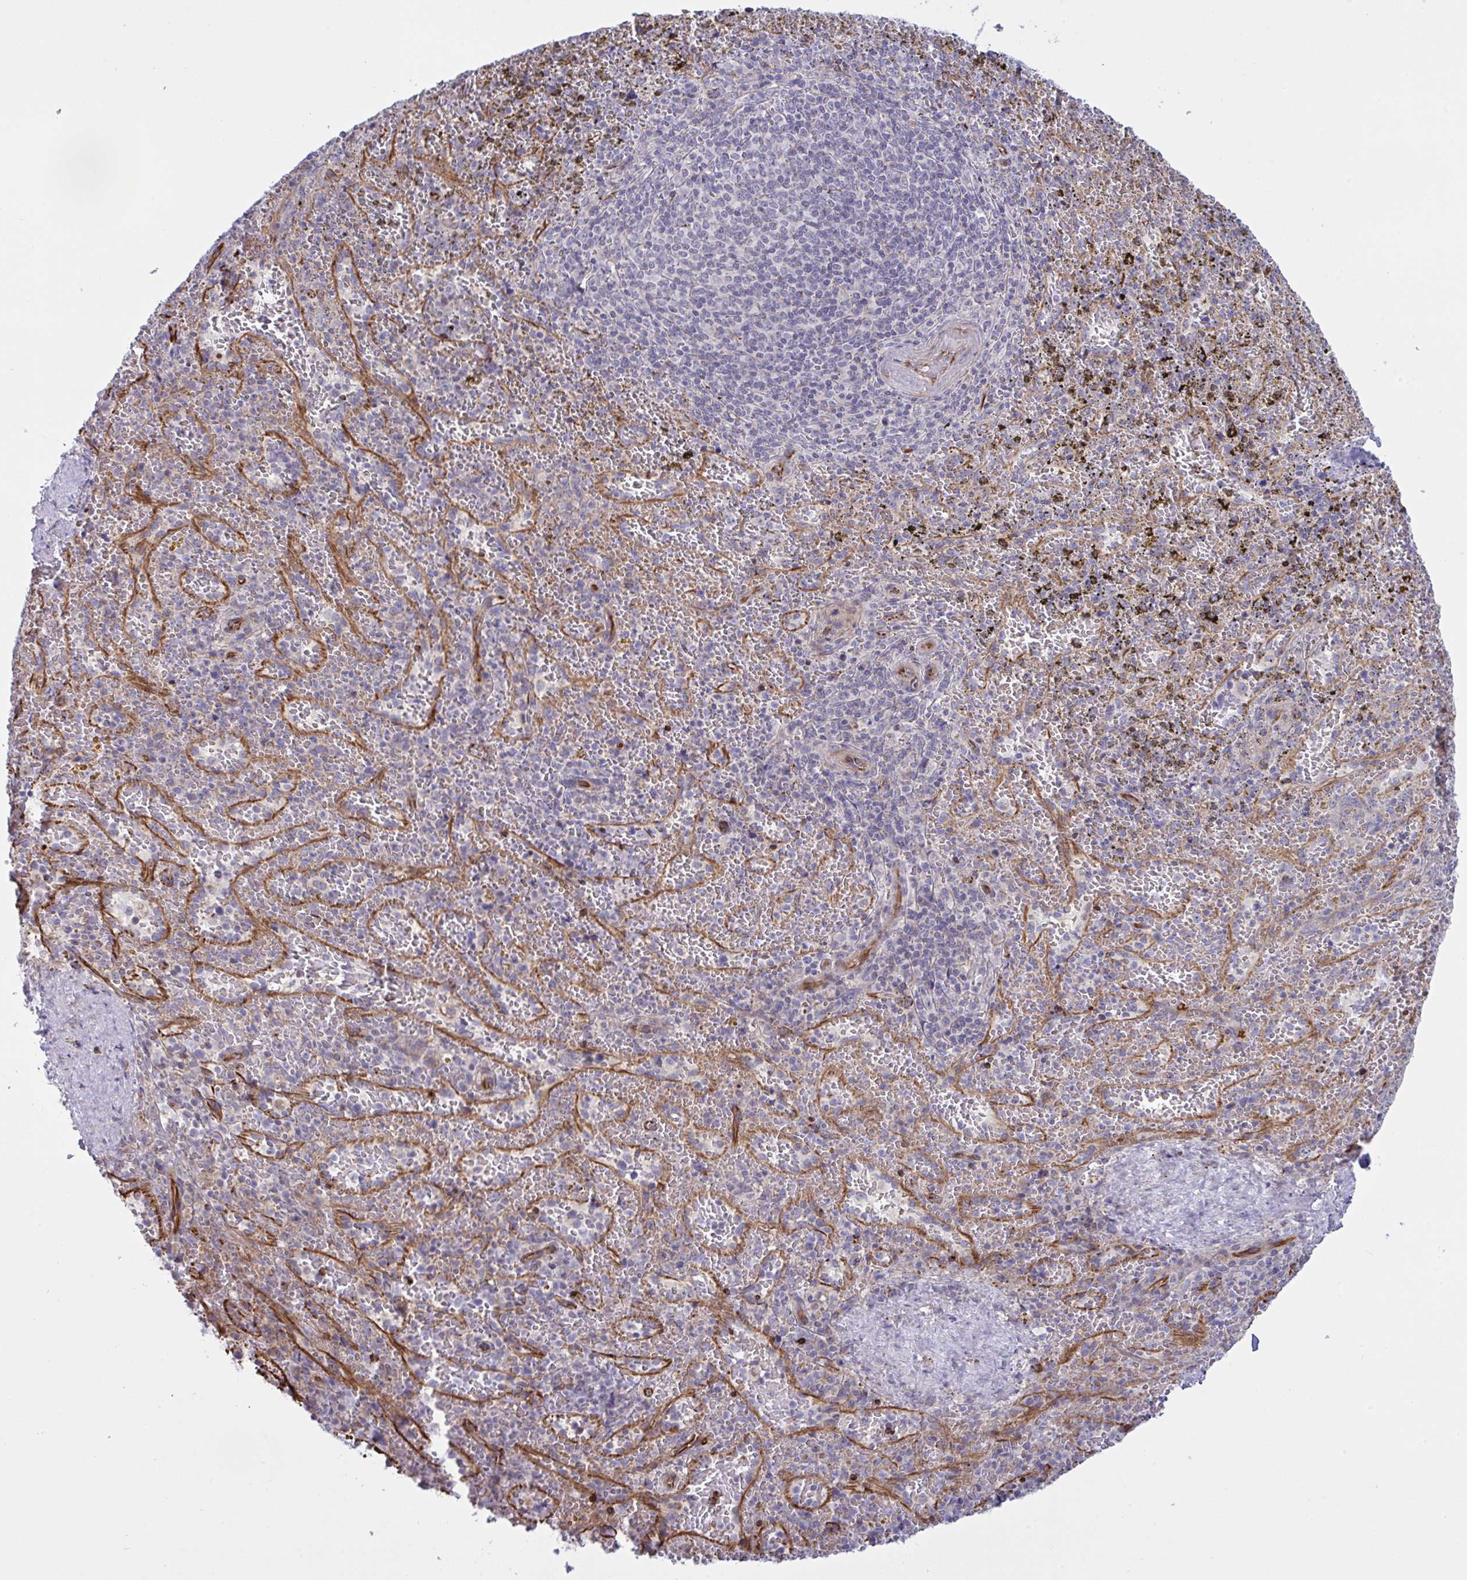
{"staining": {"intensity": "negative", "quantity": "none", "location": "none"}, "tissue": "spleen", "cell_type": "Cells in red pulp", "image_type": "normal", "snomed": [{"axis": "morphology", "description": "Normal tissue, NOS"}, {"axis": "topography", "description": "Spleen"}], "caption": "The micrograph demonstrates no significant staining in cells in red pulp of spleen.", "gene": "DCBLD1", "patient": {"sex": "female", "age": 50}}